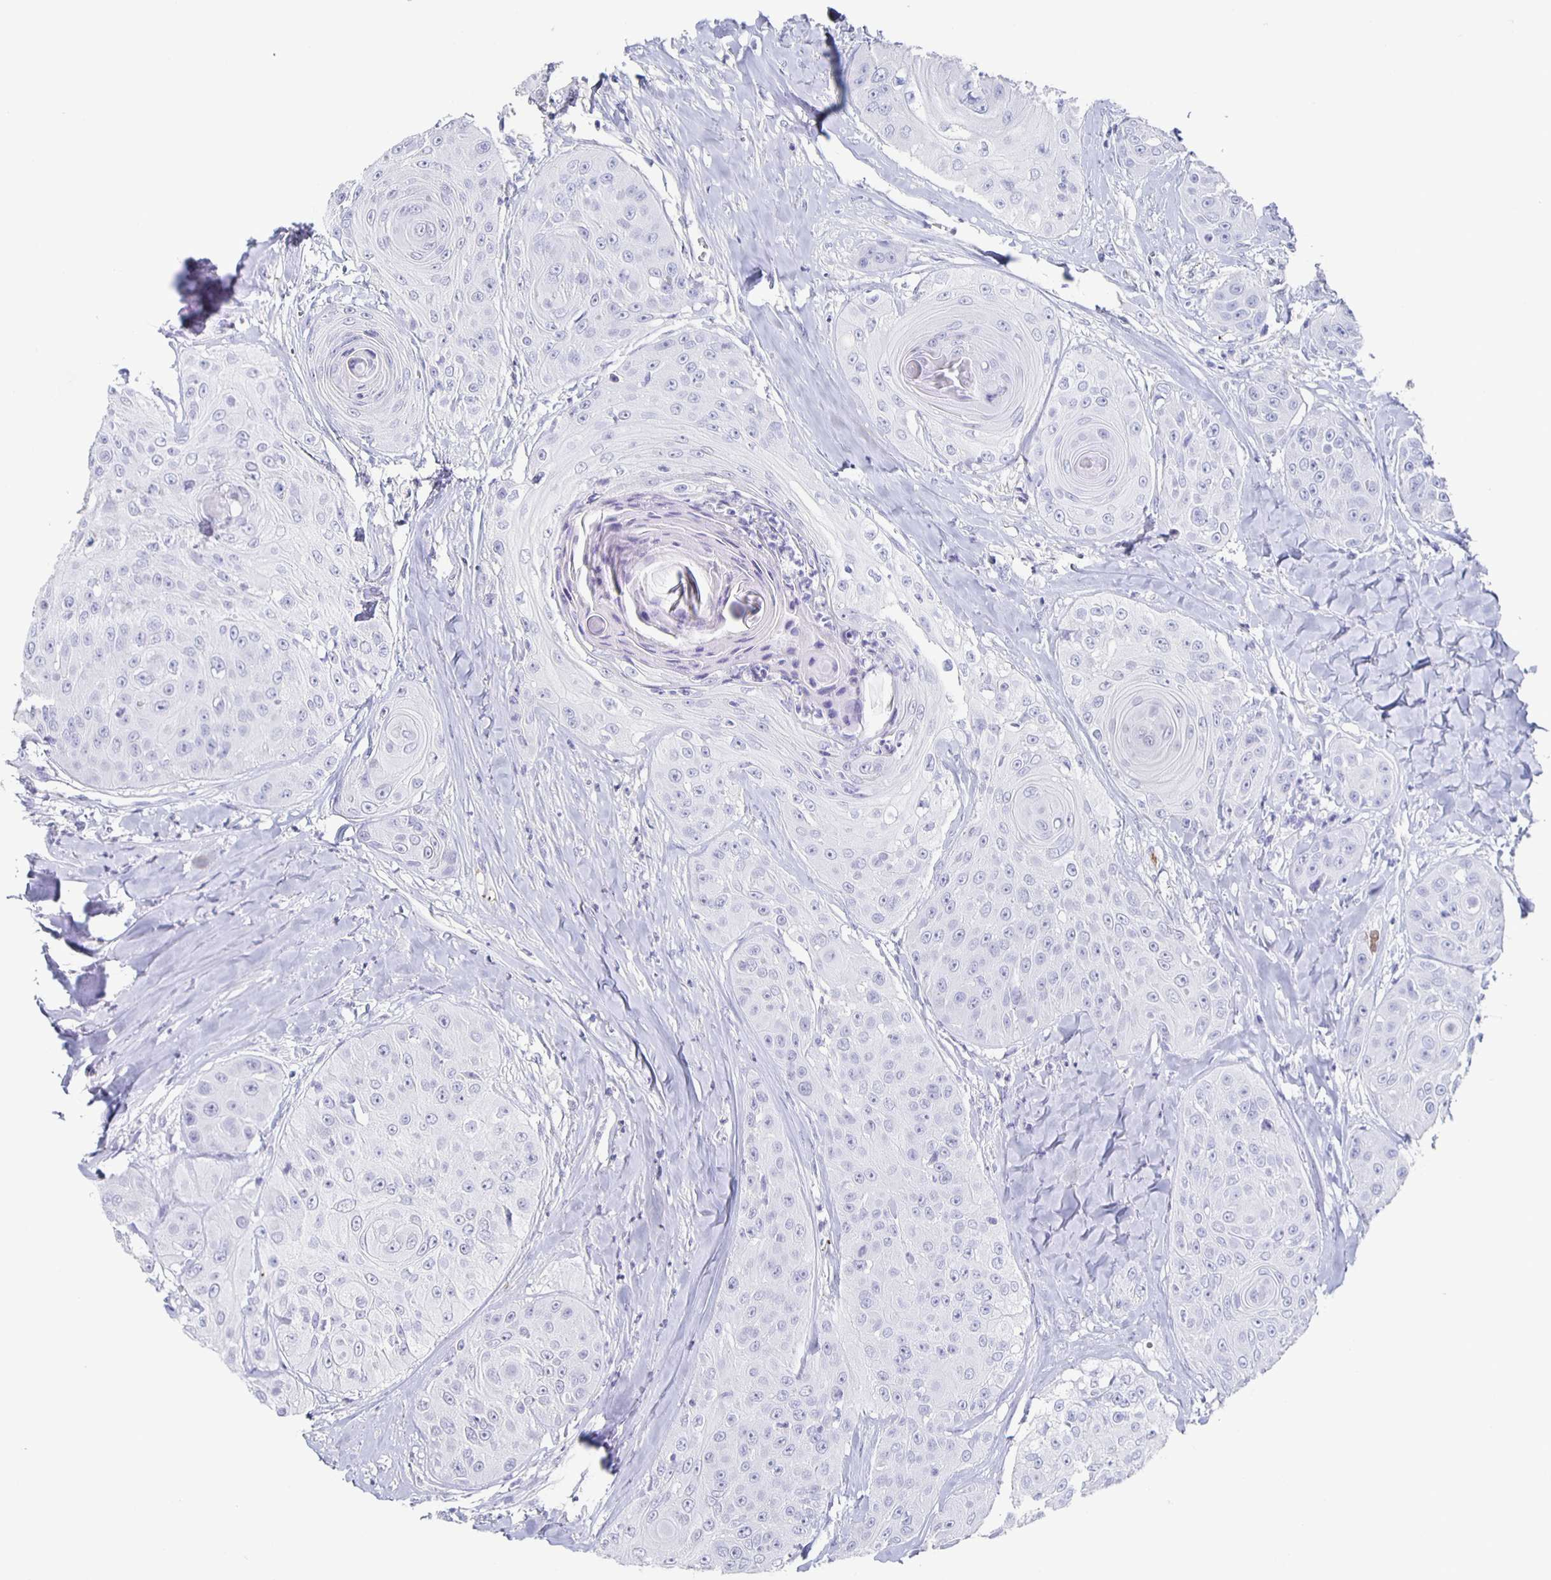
{"staining": {"intensity": "negative", "quantity": "none", "location": "none"}, "tissue": "head and neck cancer", "cell_type": "Tumor cells", "image_type": "cancer", "snomed": [{"axis": "morphology", "description": "Squamous cell carcinoma, NOS"}, {"axis": "topography", "description": "Head-Neck"}], "caption": "Protein analysis of head and neck squamous cell carcinoma exhibits no significant expression in tumor cells. (Stains: DAB immunohistochemistry with hematoxylin counter stain, Microscopy: brightfield microscopy at high magnification).", "gene": "FGA", "patient": {"sex": "male", "age": 83}}